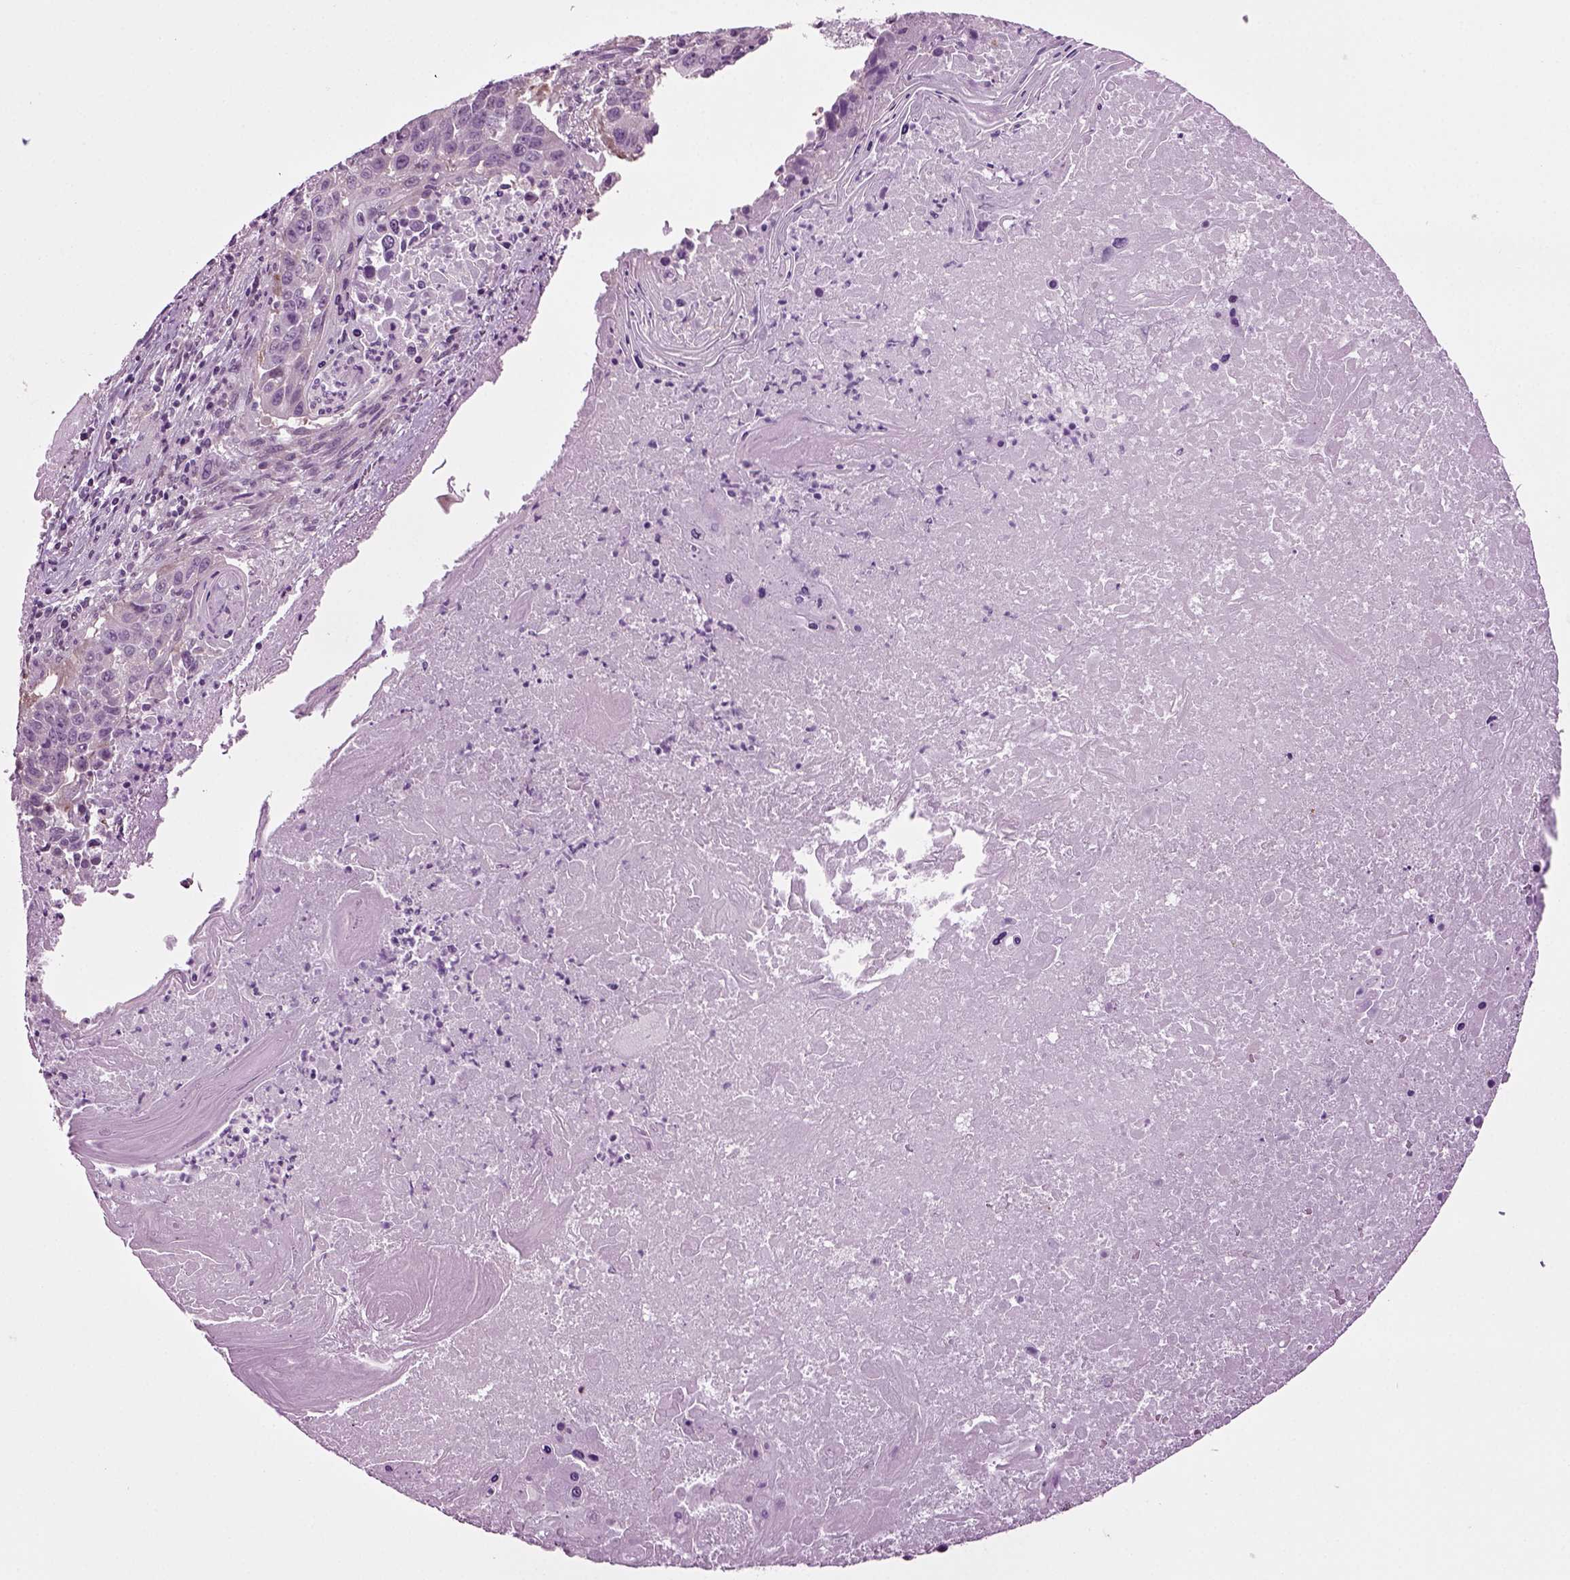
{"staining": {"intensity": "negative", "quantity": "none", "location": "none"}, "tissue": "lung cancer", "cell_type": "Tumor cells", "image_type": "cancer", "snomed": [{"axis": "morphology", "description": "Squamous cell carcinoma, NOS"}, {"axis": "topography", "description": "Lung"}], "caption": "Lung cancer was stained to show a protein in brown. There is no significant expression in tumor cells. (DAB immunohistochemistry (IHC), high magnification).", "gene": "PLCH2", "patient": {"sex": "male", "age": 73}}